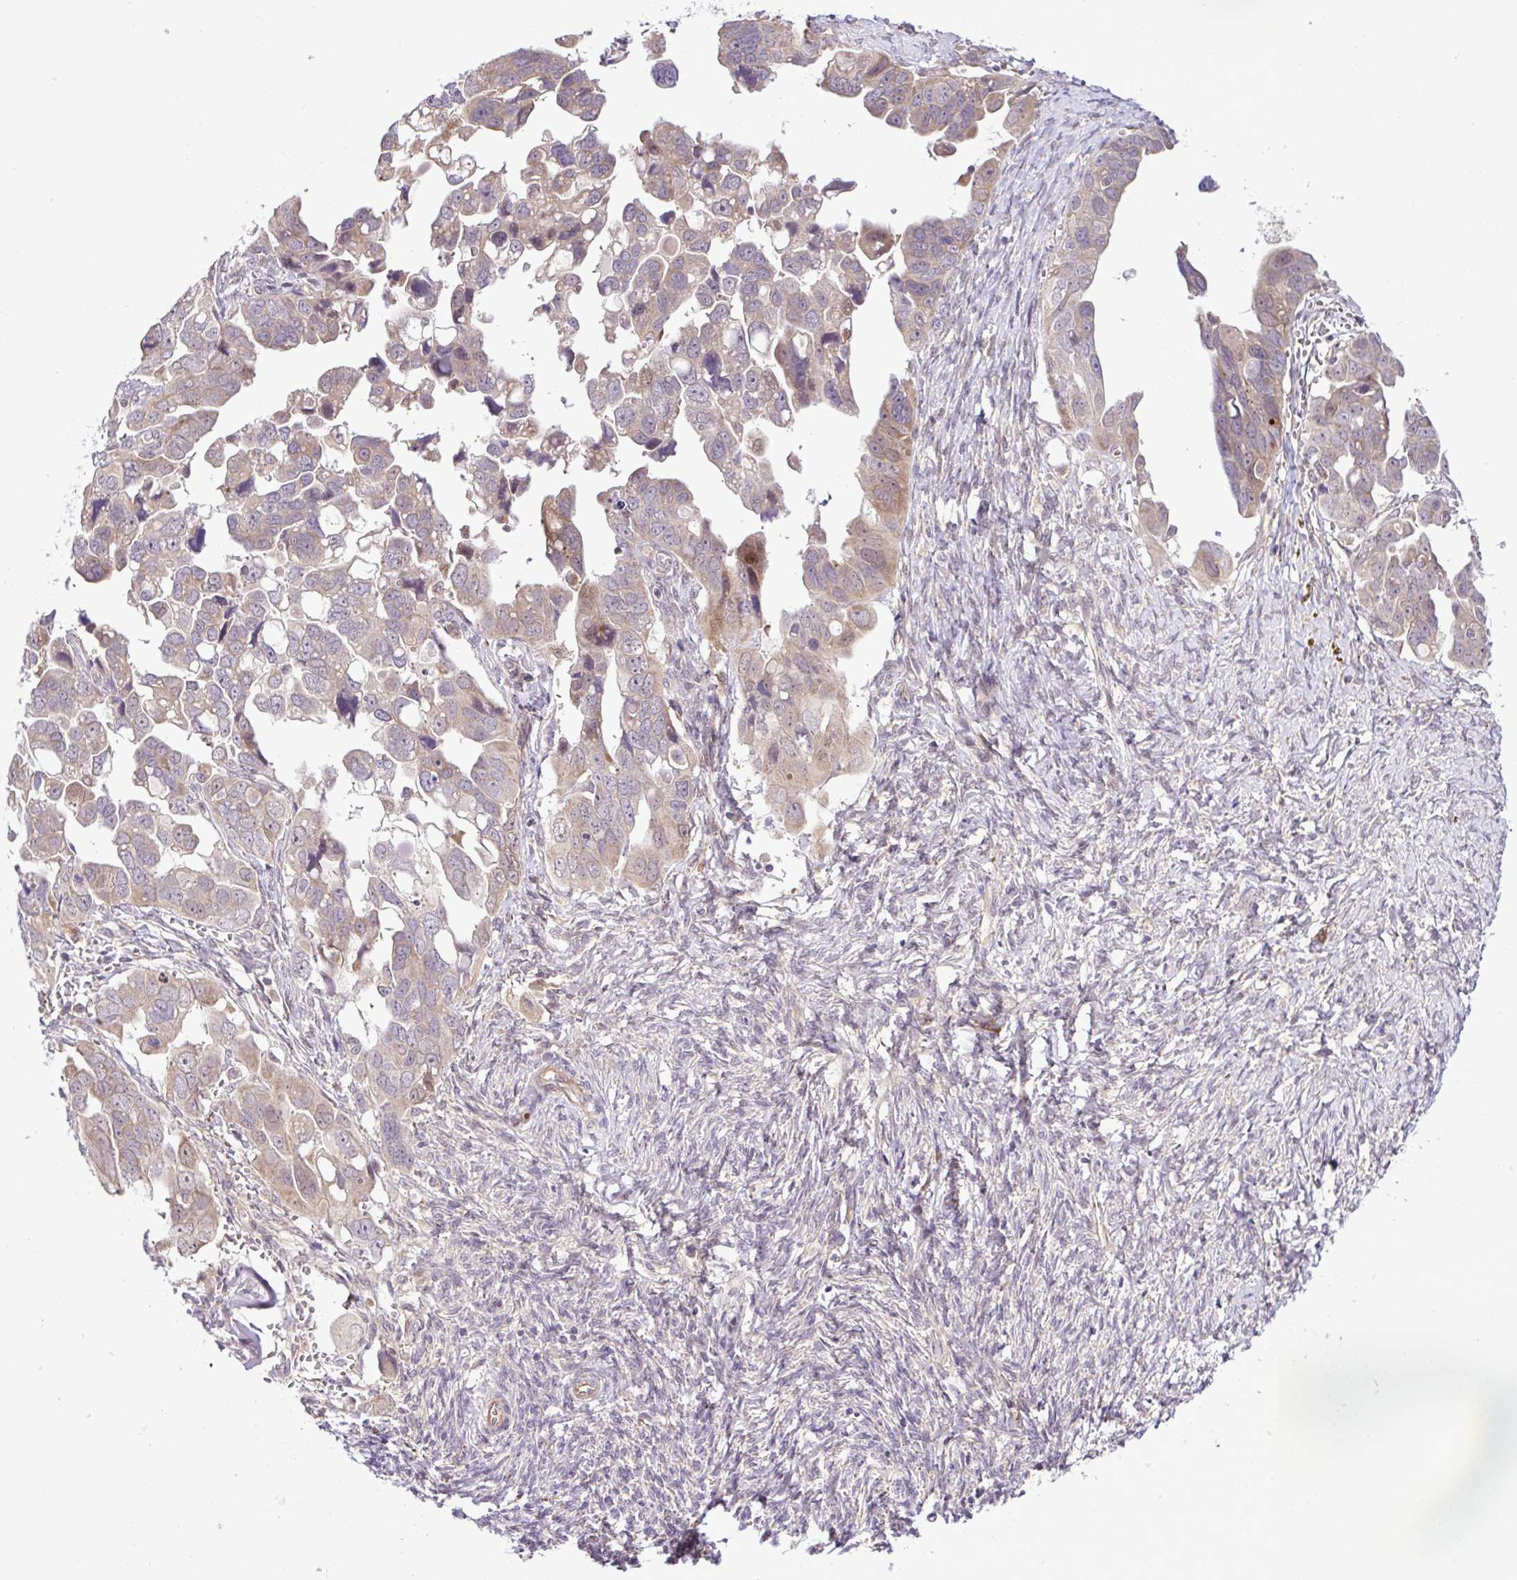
{"staining": {"intensity": "weak", "quantity": "<25%", "location": "cytoplasmic/membranous"}, "tissue": "ovarian cancer", "cell_type": "Tumor cells", "image_type": "cancer", "snomed": [{"axis": "morphology", "description": "Cystadenocarcinoma, serous, NOS"}, {"axis": "topography", "description": "Ovary"}], "caption": "This is a histopathology image of immunohistochemistry staining of ovarian cancer (serous cystadenocarcinoma), which shows no staining in tumor cells. Nuclei are stained in blue.", "gene": "CMPK1", "patient": {"sex": "female", "age": 59}}